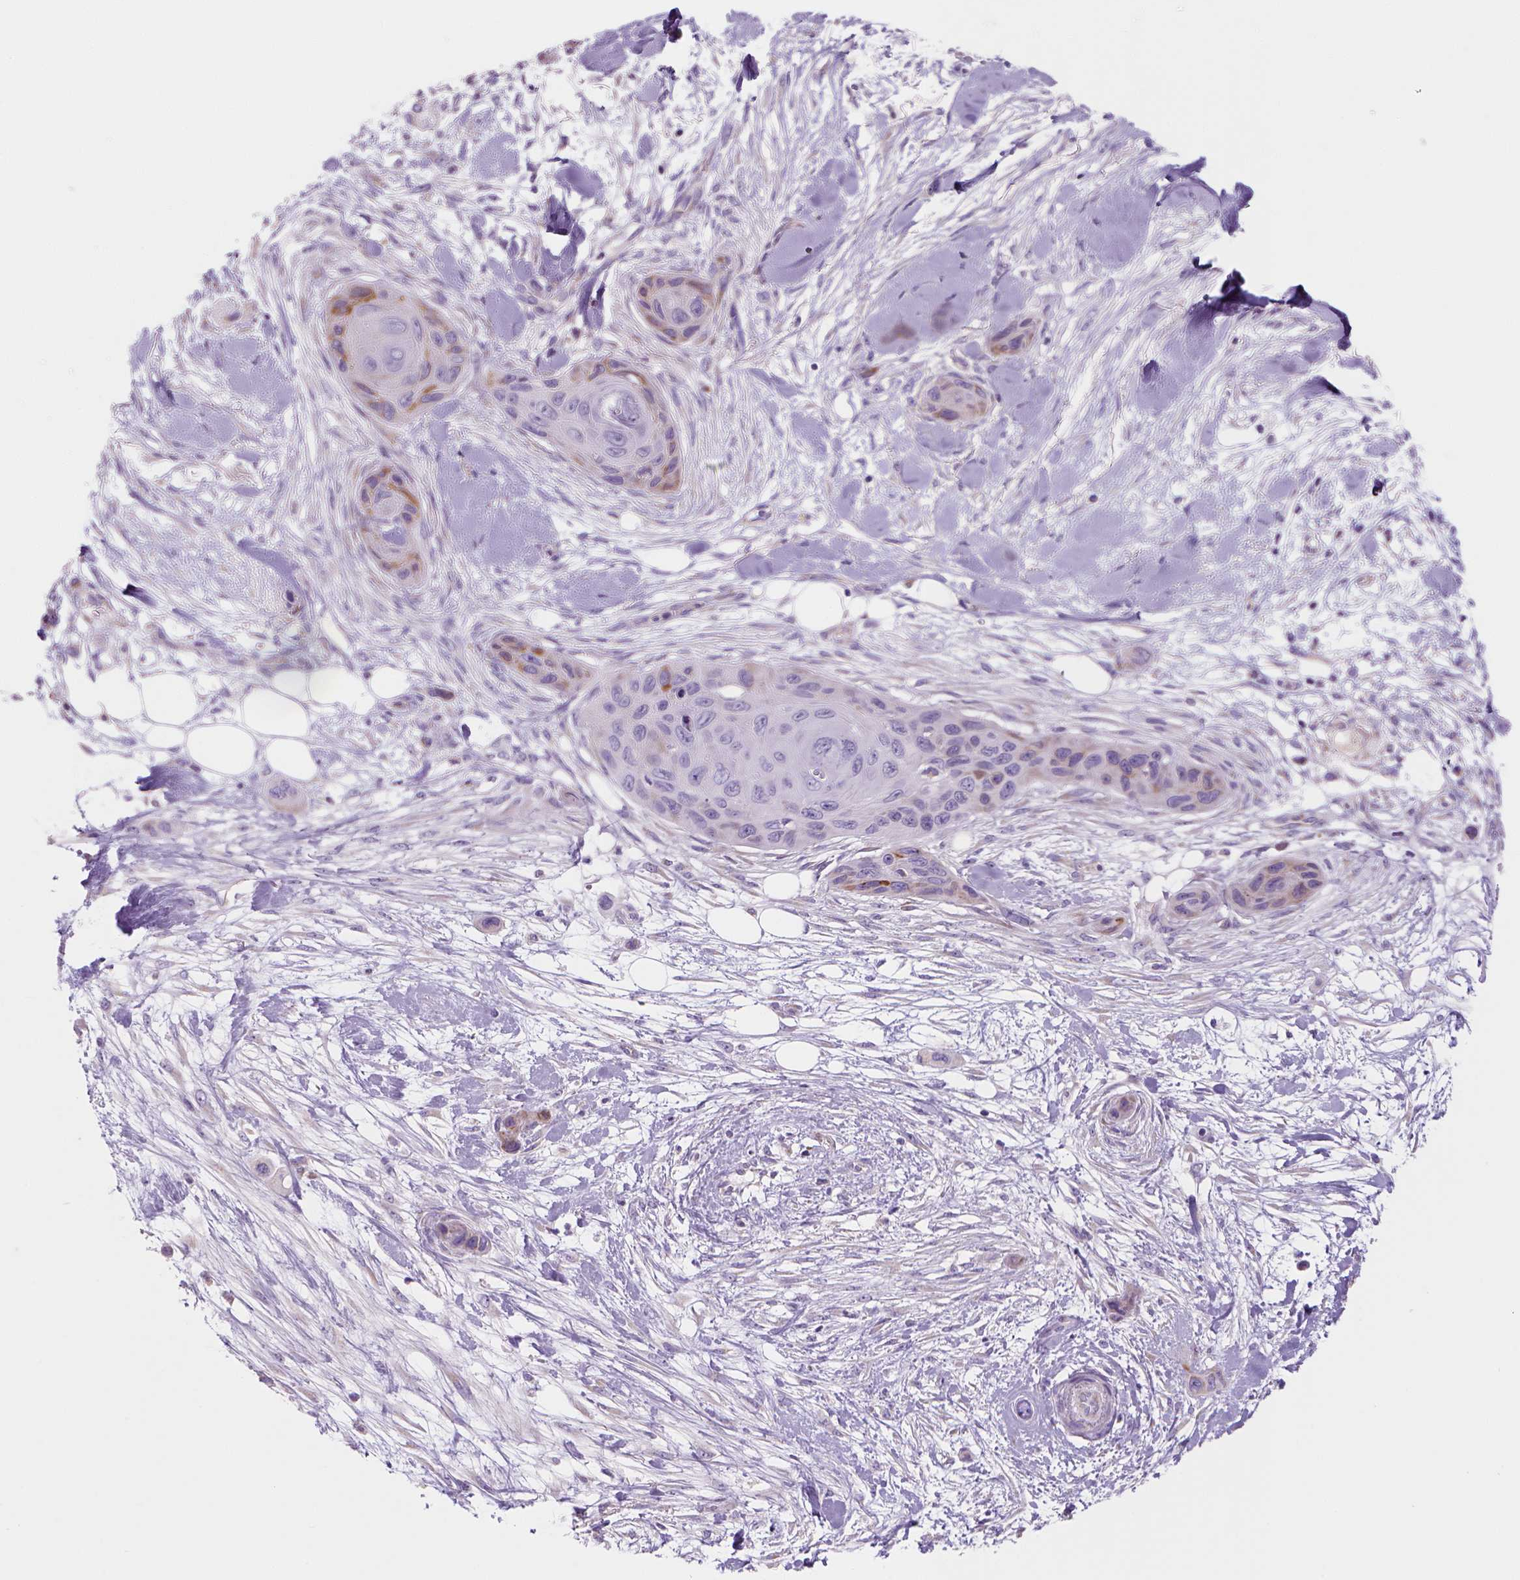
{"staining": {"intensity": "moderate", "quantity": "<25%", "location": "cytoplasmic/membranous"}, "tissue": "skin cancer", "cell_type": "Tumor cells", "image_type": "cancer", "snomed": [{"axis": "morphology", "description": "Squamous cell carcinoma, NOS"}, {"axis": "topography", "description": "Skin"}], "caption": "DAB (3,3'-diaminobenzidine) immunohistochemical staining of human skin cancer shows moderate cytoplasmic/membranous protein positivity in about <25% of tumor cells.", "gene": "CES2", "patient": {"sex": "male", "age": 82}}